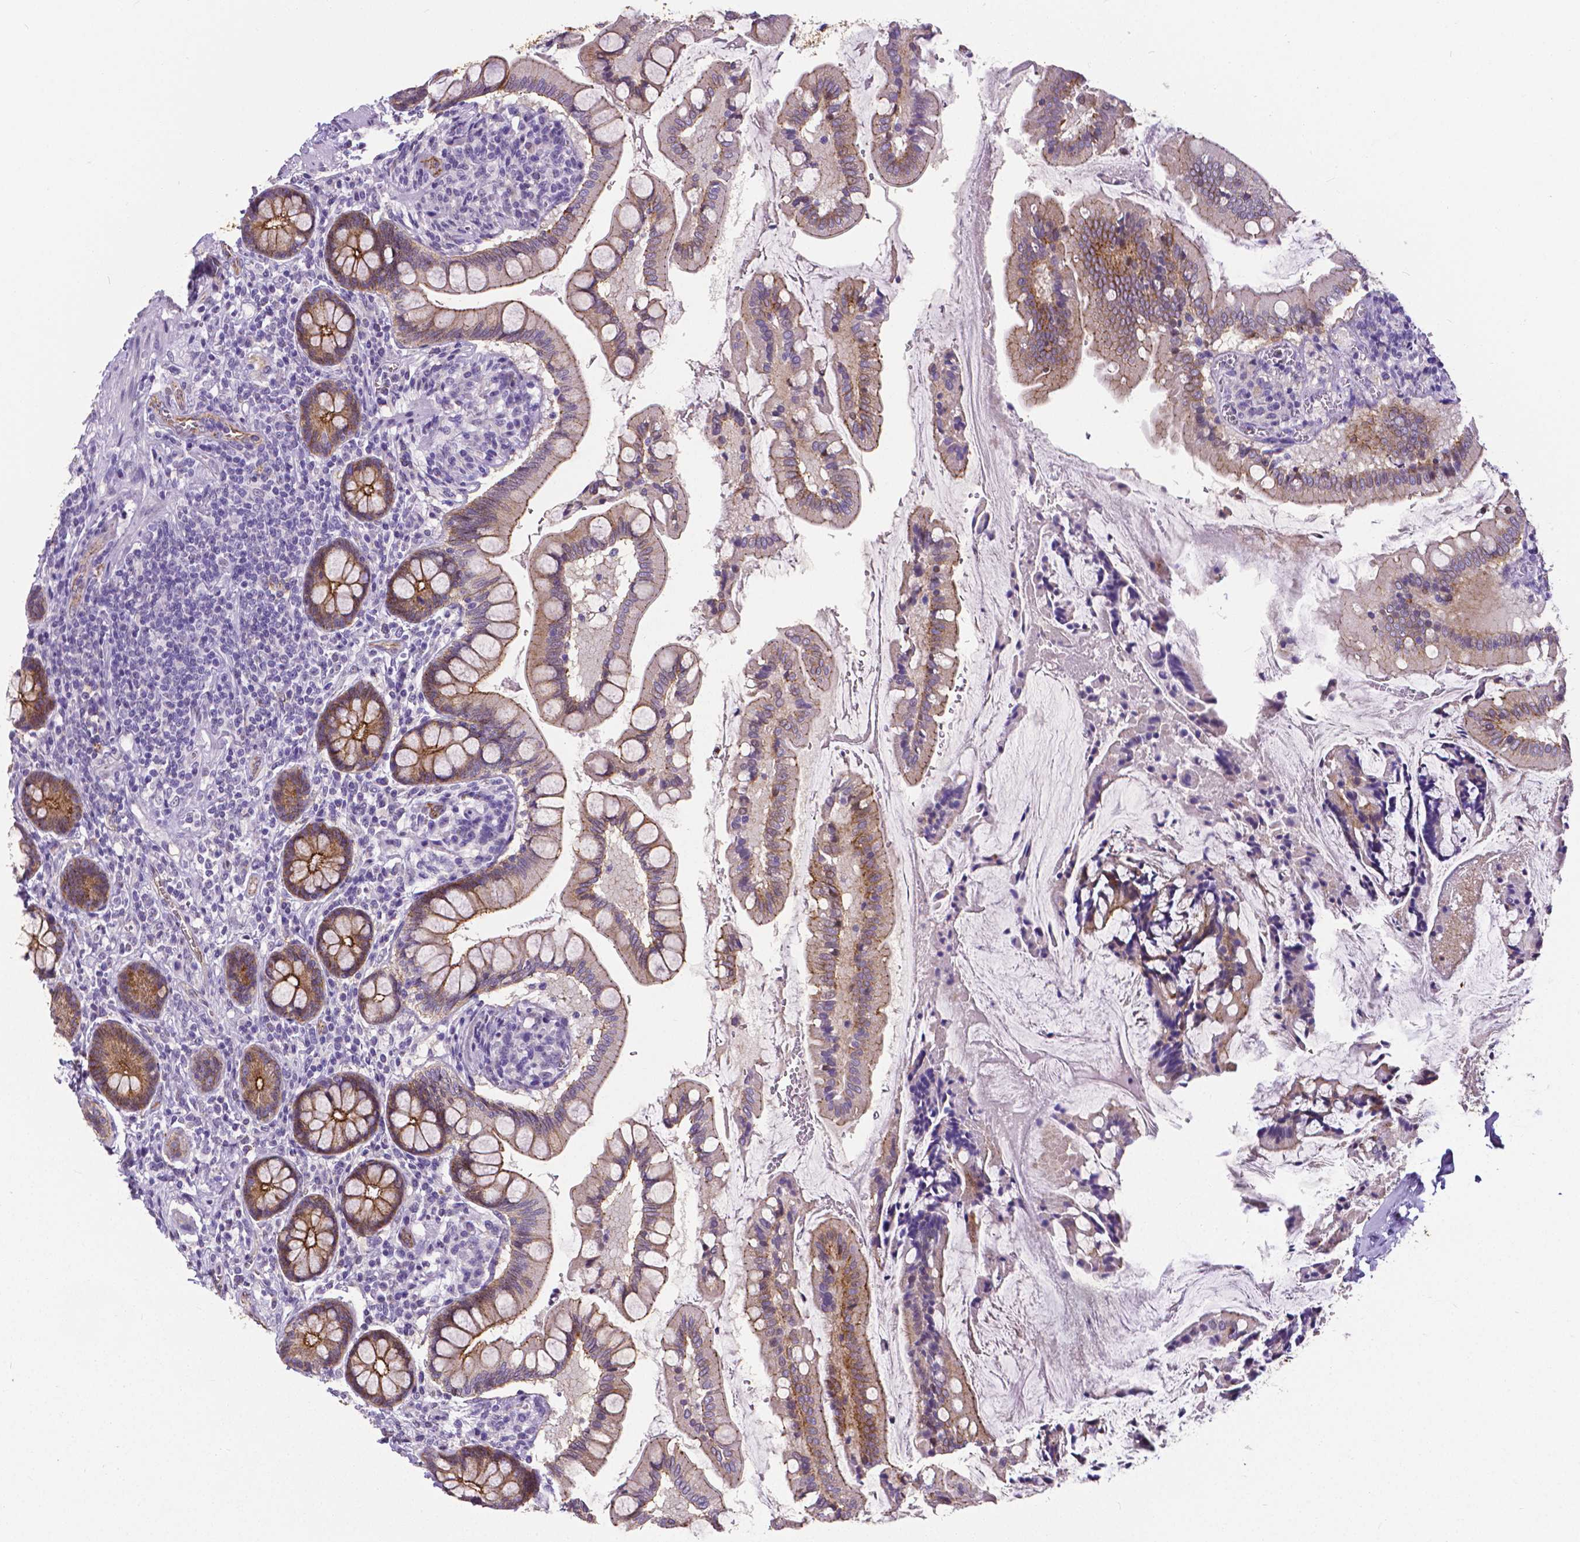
{"staining": {"intensity": "moderate", "quantity": "25%-75%", "location": "cytoplasmic/membranous"}, "tissue": "small intestine", "cell_type": "Glandular cells", "image_type": "normal", "snomed": [{"axis": "morphology", "description": "Normal tissue, NOS"}, {"axis": "topography", "description": "Small intestine"}], "caption": "A medium amount of moderate cytoplasmic/membranous positivity is appreciated in about 25%-75% of glandular cells in unremarkable small intestine. (Stains: DAB (3,3'-diaminobenzidine) in brown, nuclei in blue, Microscopy: brightfield microscopy at high magnification).", "gene": "OCLN", "patient": {"sex": "female", "age": 56}}